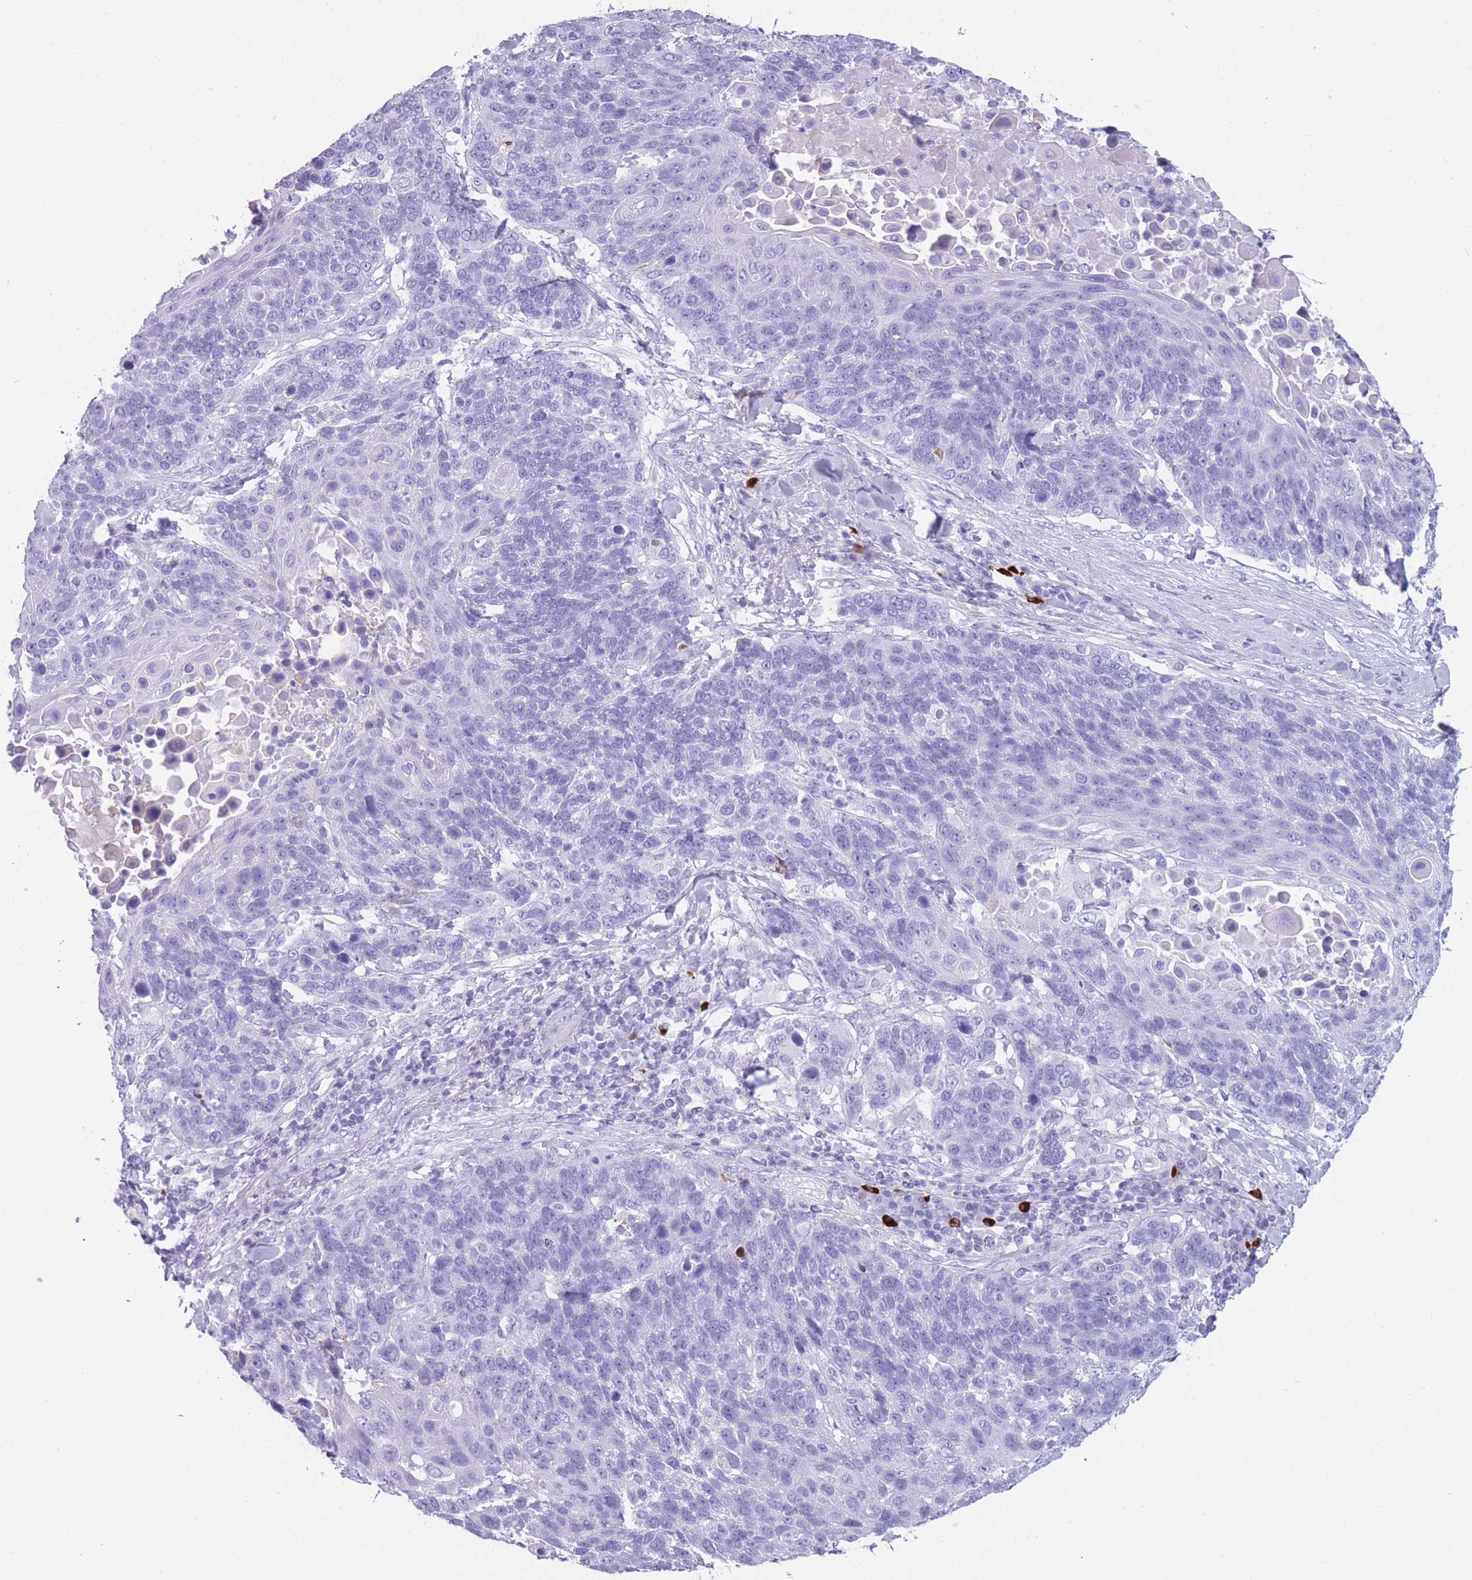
{"staining": {"intensity": "negative", "quantity": "none", "location": "none"}, "tissue": "lung cancer", "cell_type": "Tumor cells", "image_type": "cancer", "snomed": [{"axis": "morphology", "description": "Squamous cell carcinoma, NOS"}, {"axis": "topography", "description": "Lung"}], "caption": "There is no significant staining in tumor cells of squamous cell carcinoma (lung). The staining was performed using DAB to visualize the protein expression in brown, while the nuclei were stained in blue with hematoxylin (Magnification: 20x).", "gene": "TNFSF11", "patient": {"sex": "male", "age": 66}}